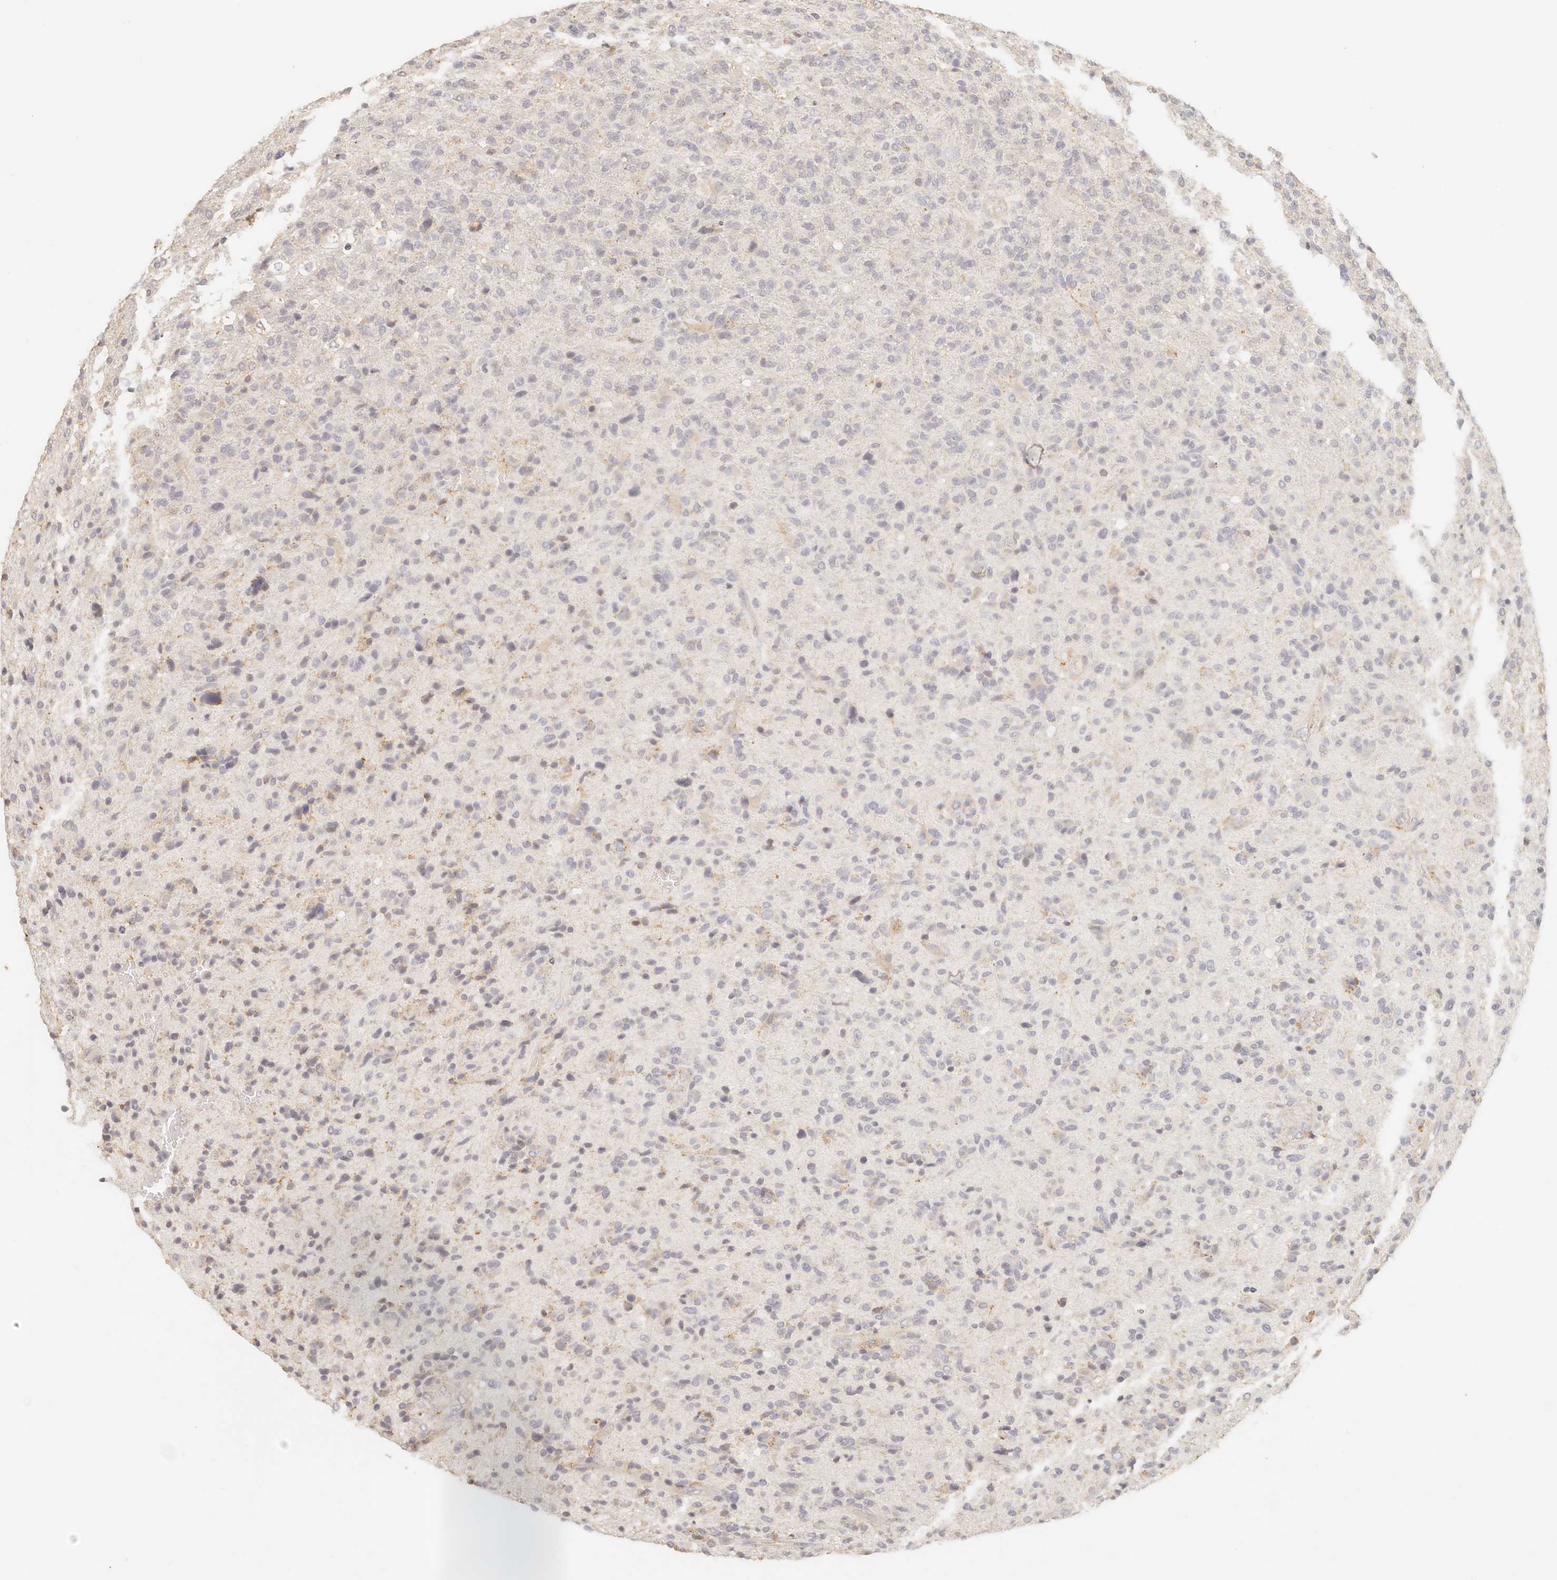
{"staining": {"intensity": "negative", "quantity": "none", "location": "none"}, "tissue": "glioma", "cell_type": "Tumor cells", "image_type": "cancer", "snomed": [{"axis": "morphology", "description": "Glioma, malignant, High grade"}, {"axis": "topography", "description": "Brain"}], "caption": "Image shows no significant protein positivity in tumor cells of glioma.", "gene": "CNMD", "patient": {"sex": "male", "age": 72}}